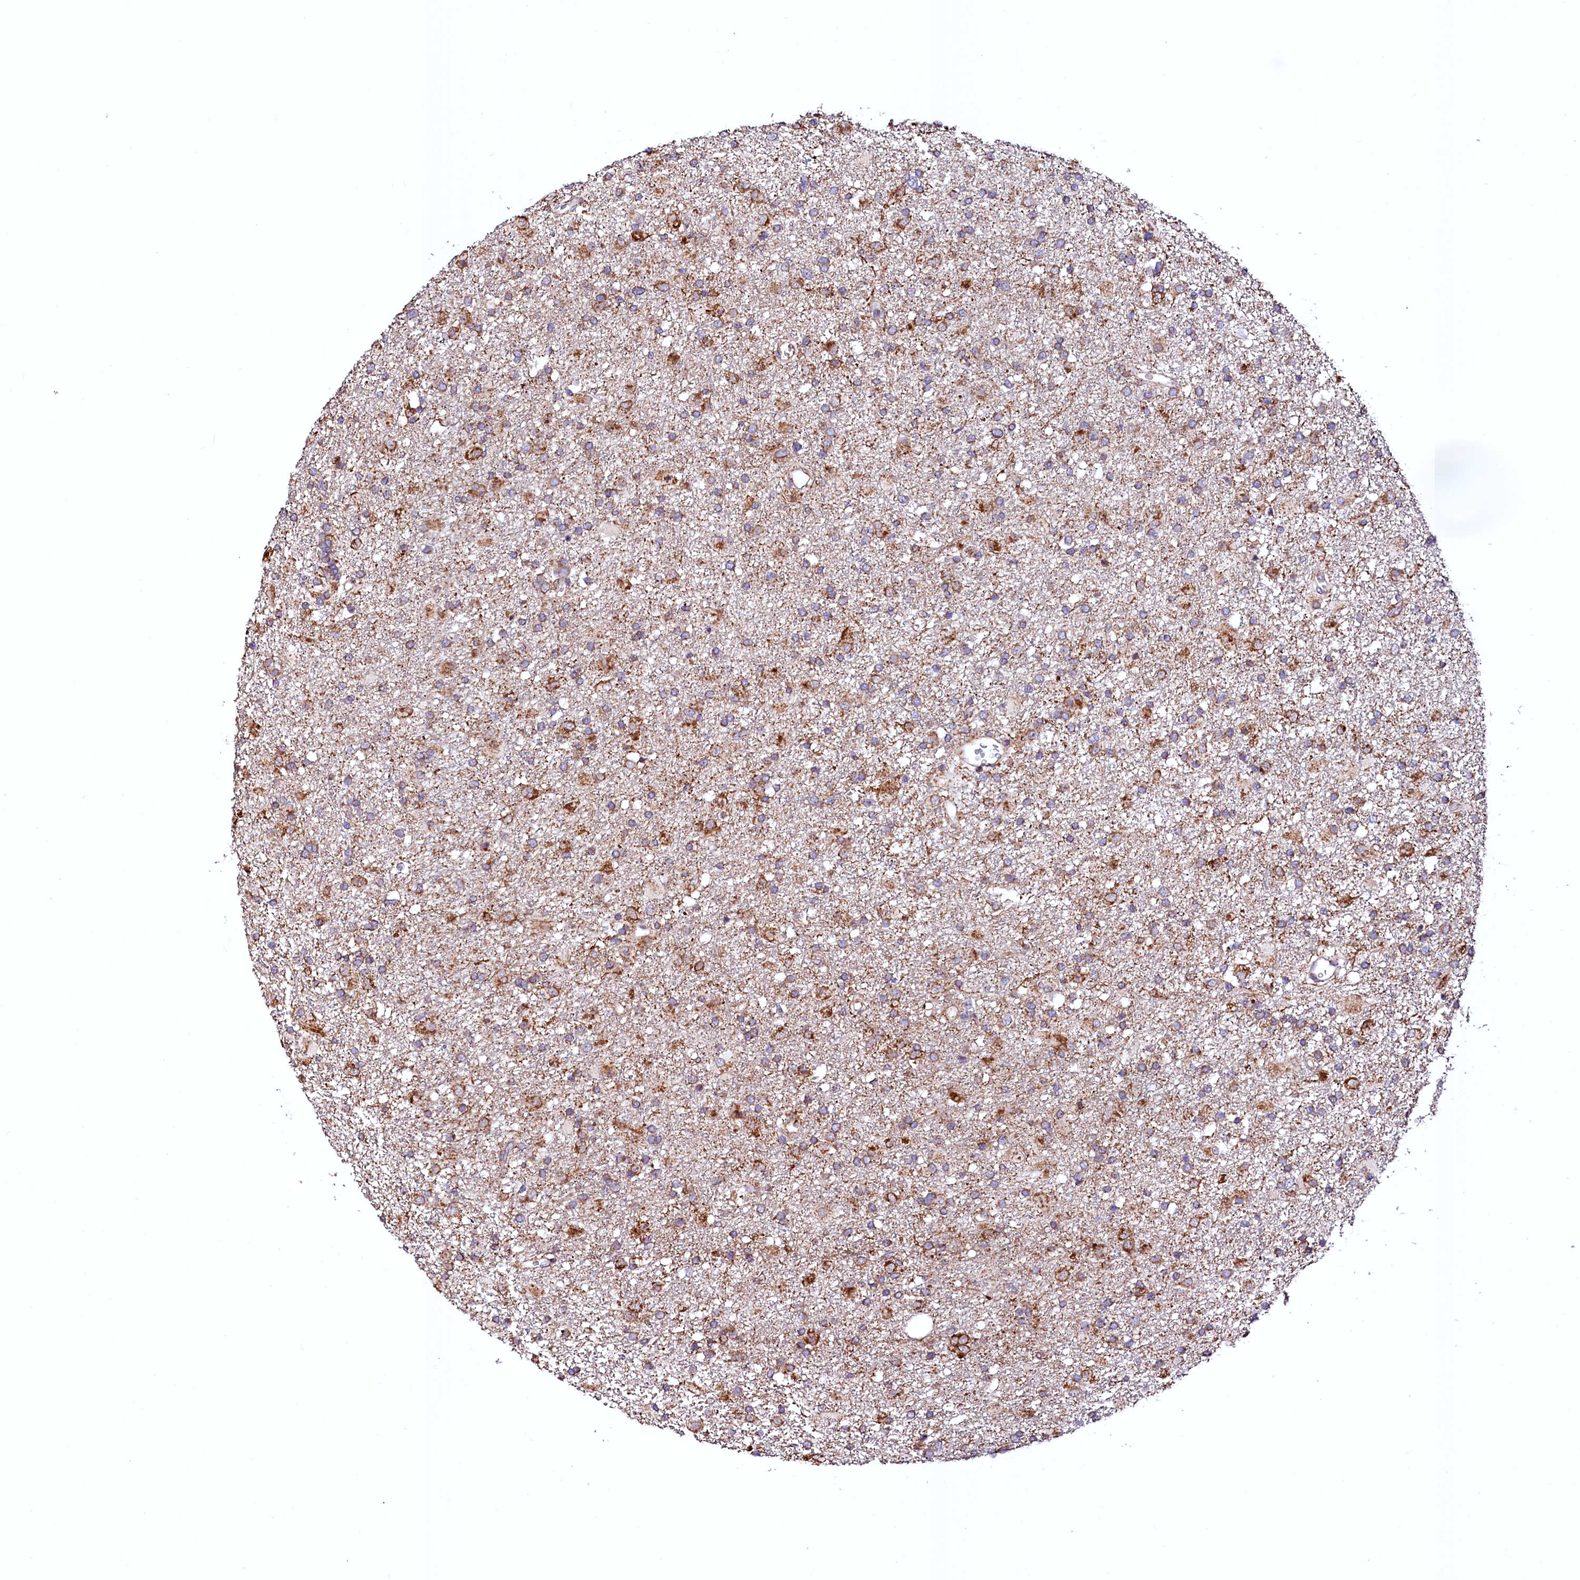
{"staining": {"intensity": "weak", "quantity": "25%-75%", "location": "cytoplasmic/membranous"}, "tissue": "glioma", "cell_type": "Tumor cells", "image_type": "cancer", "snomed": [{"axis": "morphology", "description": "Glioma, malignant, Low grade"}, {"axis": "topography", "description": "Brain"}], "caption": "Glioma stained with a brown dye reveals weak cytoplasmic/membranous positive staining in approximately 25%-75% of tumor cells.", "gene": "UBE3C", "patient": {"sex": "male", "age": 65}}